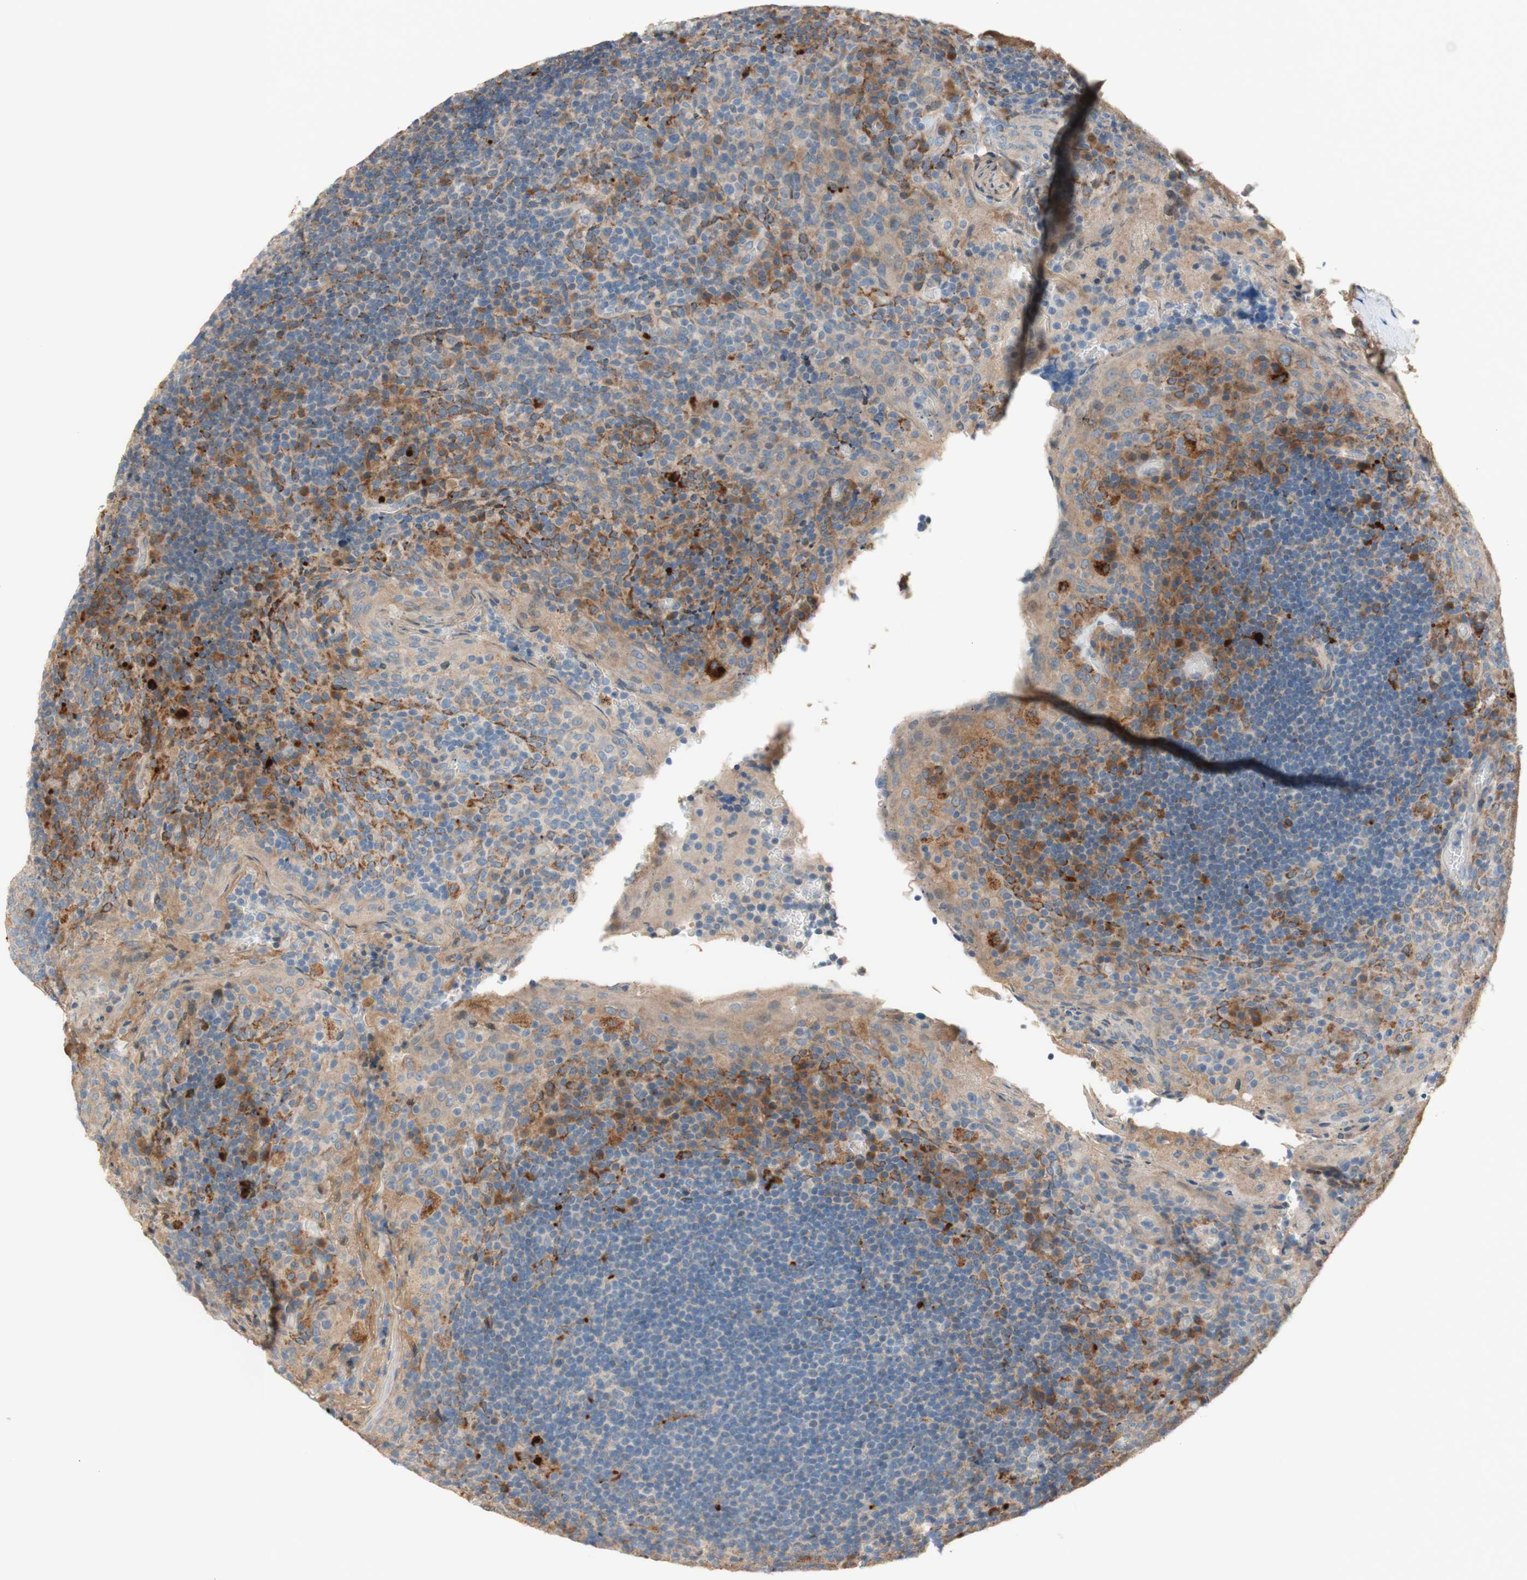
{"staining": {"intensity": "negative", "quantity": "none", "location": "none"}, "tissue": "tonsil", "cell_type": "Germinal center cells", "image_type": "normal", "snomed": [{"axis": "morphology", "description": "Normal tissue, NOS"}, {"axis": "topography", "description": "Tonsil"}], "caption": "DAB immunohistochemical staining of unremarkable human tonsil shows no significant expression in germinal center cells. (Immunohistochemistry, brightfield microscopy, high magnification).", "gene": "PTPN21", "patient": {"sex": "male", "age": 17}}